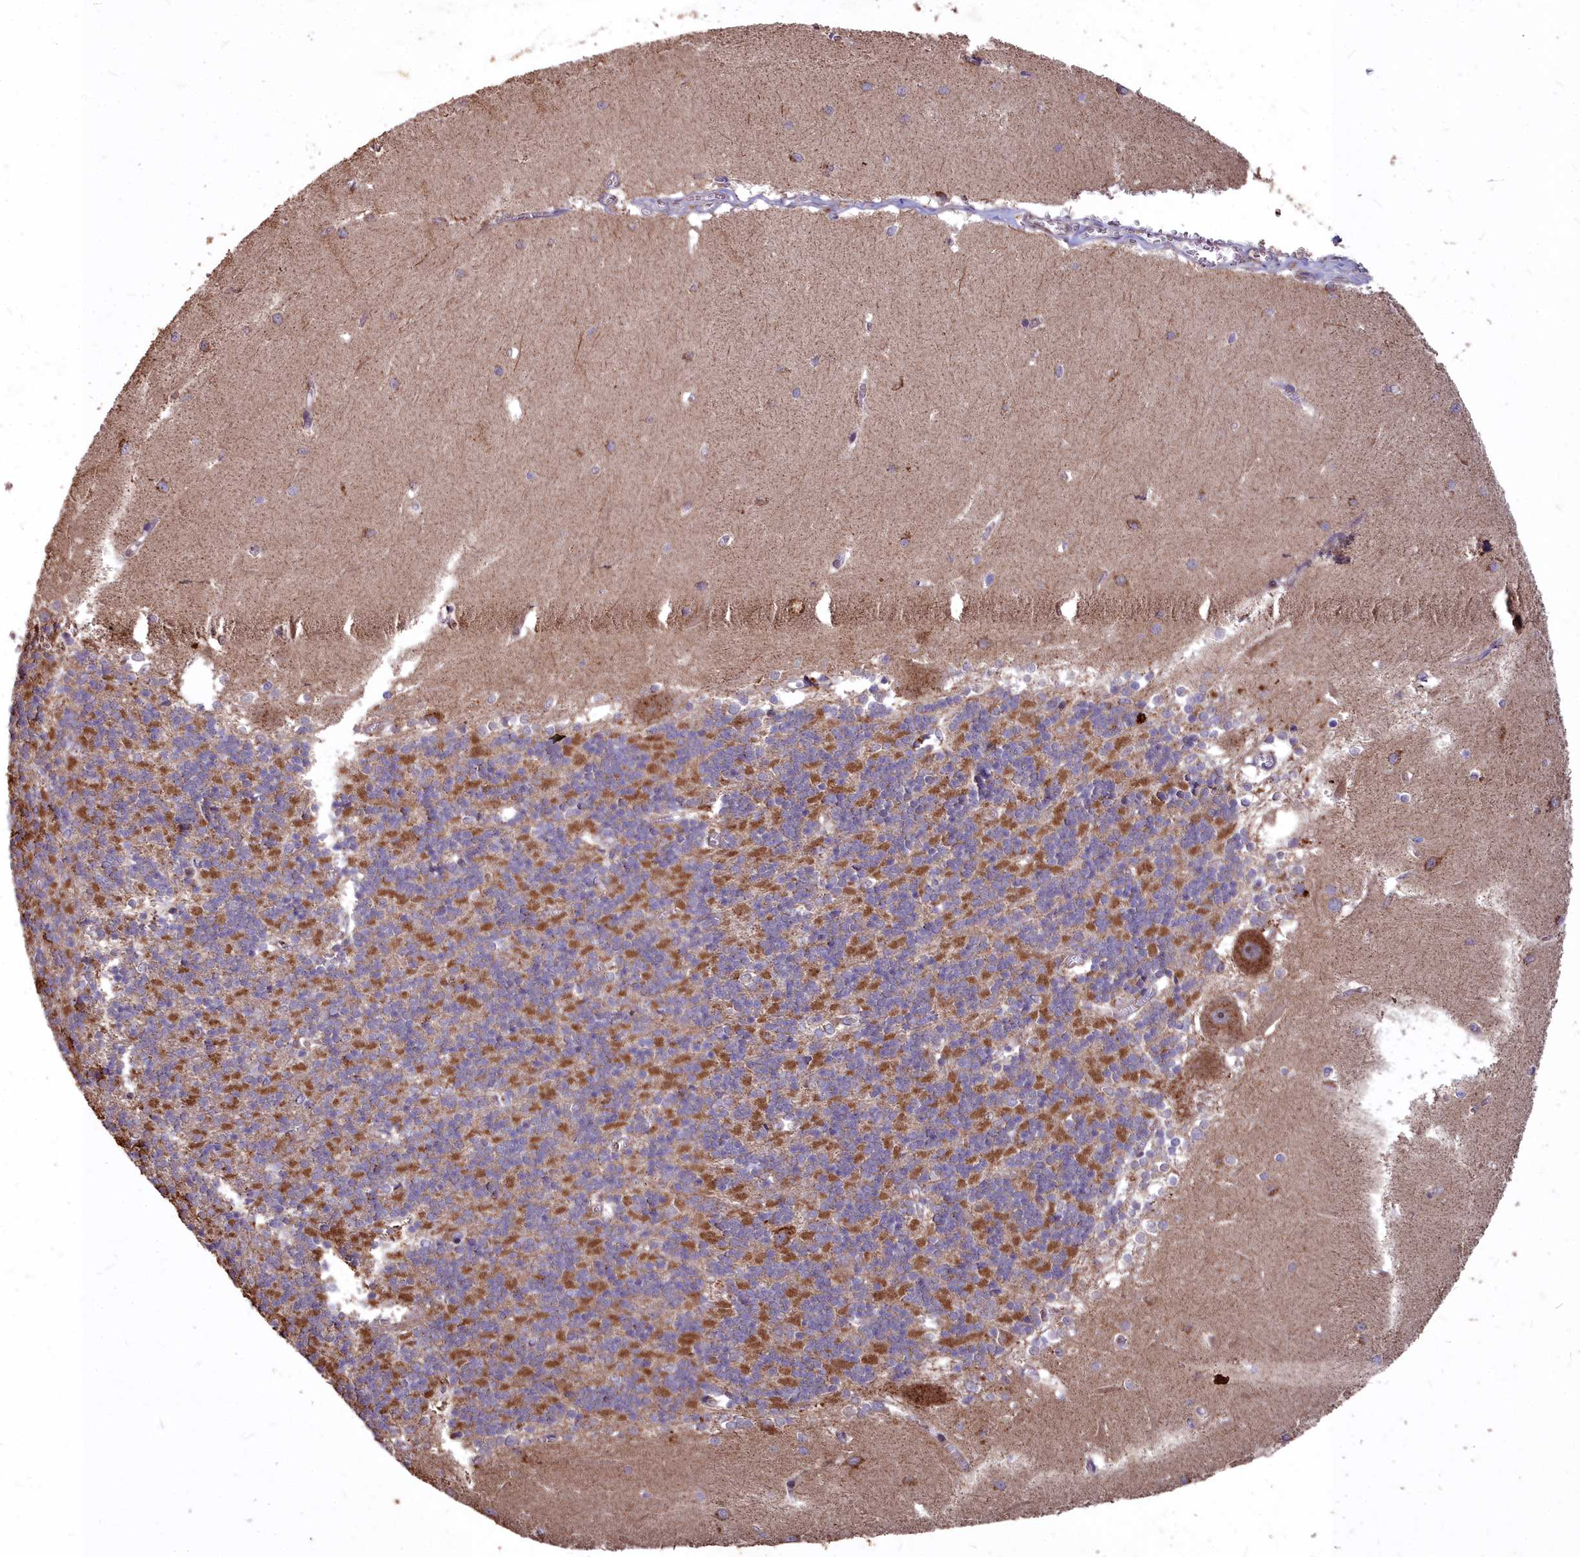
{"staining": {"intensity": "strong", "quantity": "25%-75%", "location": "cytoplasmic/membranous"}, "tissue": "cerebellum", "cell_type": "Cells in granular layer", "image_type": "normal", "snomed": [{"axis": "morphology", "description": "Normal tissue, NOS"}, {"axis": "topography", "description": "Cerebellum"}], "caption": "Immunohistochemical staining of normal cerebellum reveals high levels of strong cytoplasmic/membranous positivity in approximately 25%-75% of cells in granular layer. The staining was performed using DAB, with brown indicating positive protein expression. Nuclei are stained blue with hematoxylin.", "gene": "COX11", "patient": {"sex": "male", "age": 37}}